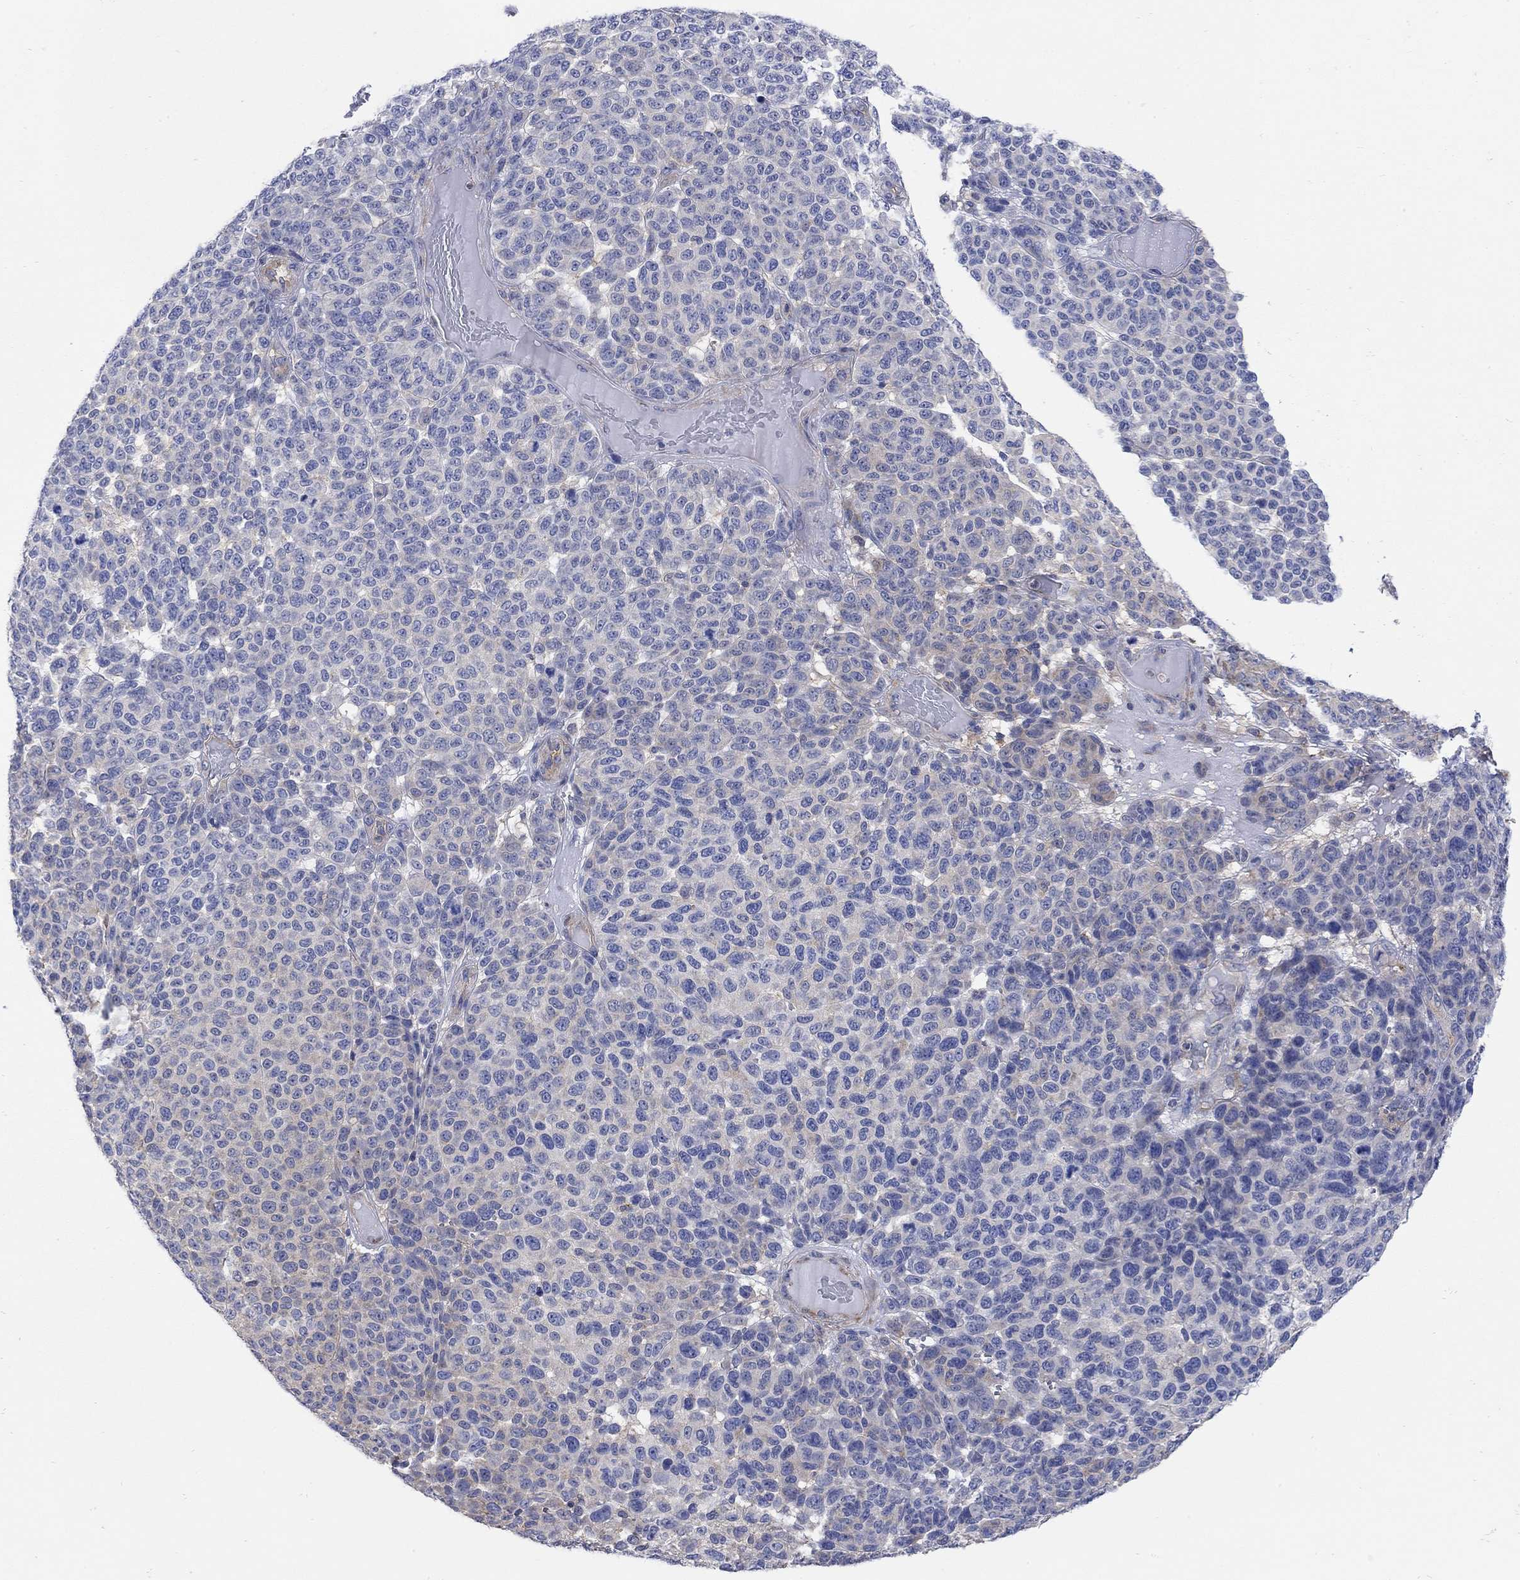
{"staining": {"intensity": "negative", "quantity": "none", "location": "none"}, "tissue": "melanoma", "cell_type": "Tumor cells", "image_type": "cancer", "snomed": [{"axis": "morphology", "description": "Malignant melanoma, NOS"}, {"axis": "topography", "description": "Skin"}], "caption": "An image of human melanoma is negative for staining in tumor cells.", "gene": "TEKT3", "patient": {"sex": "male", "age": 59}}